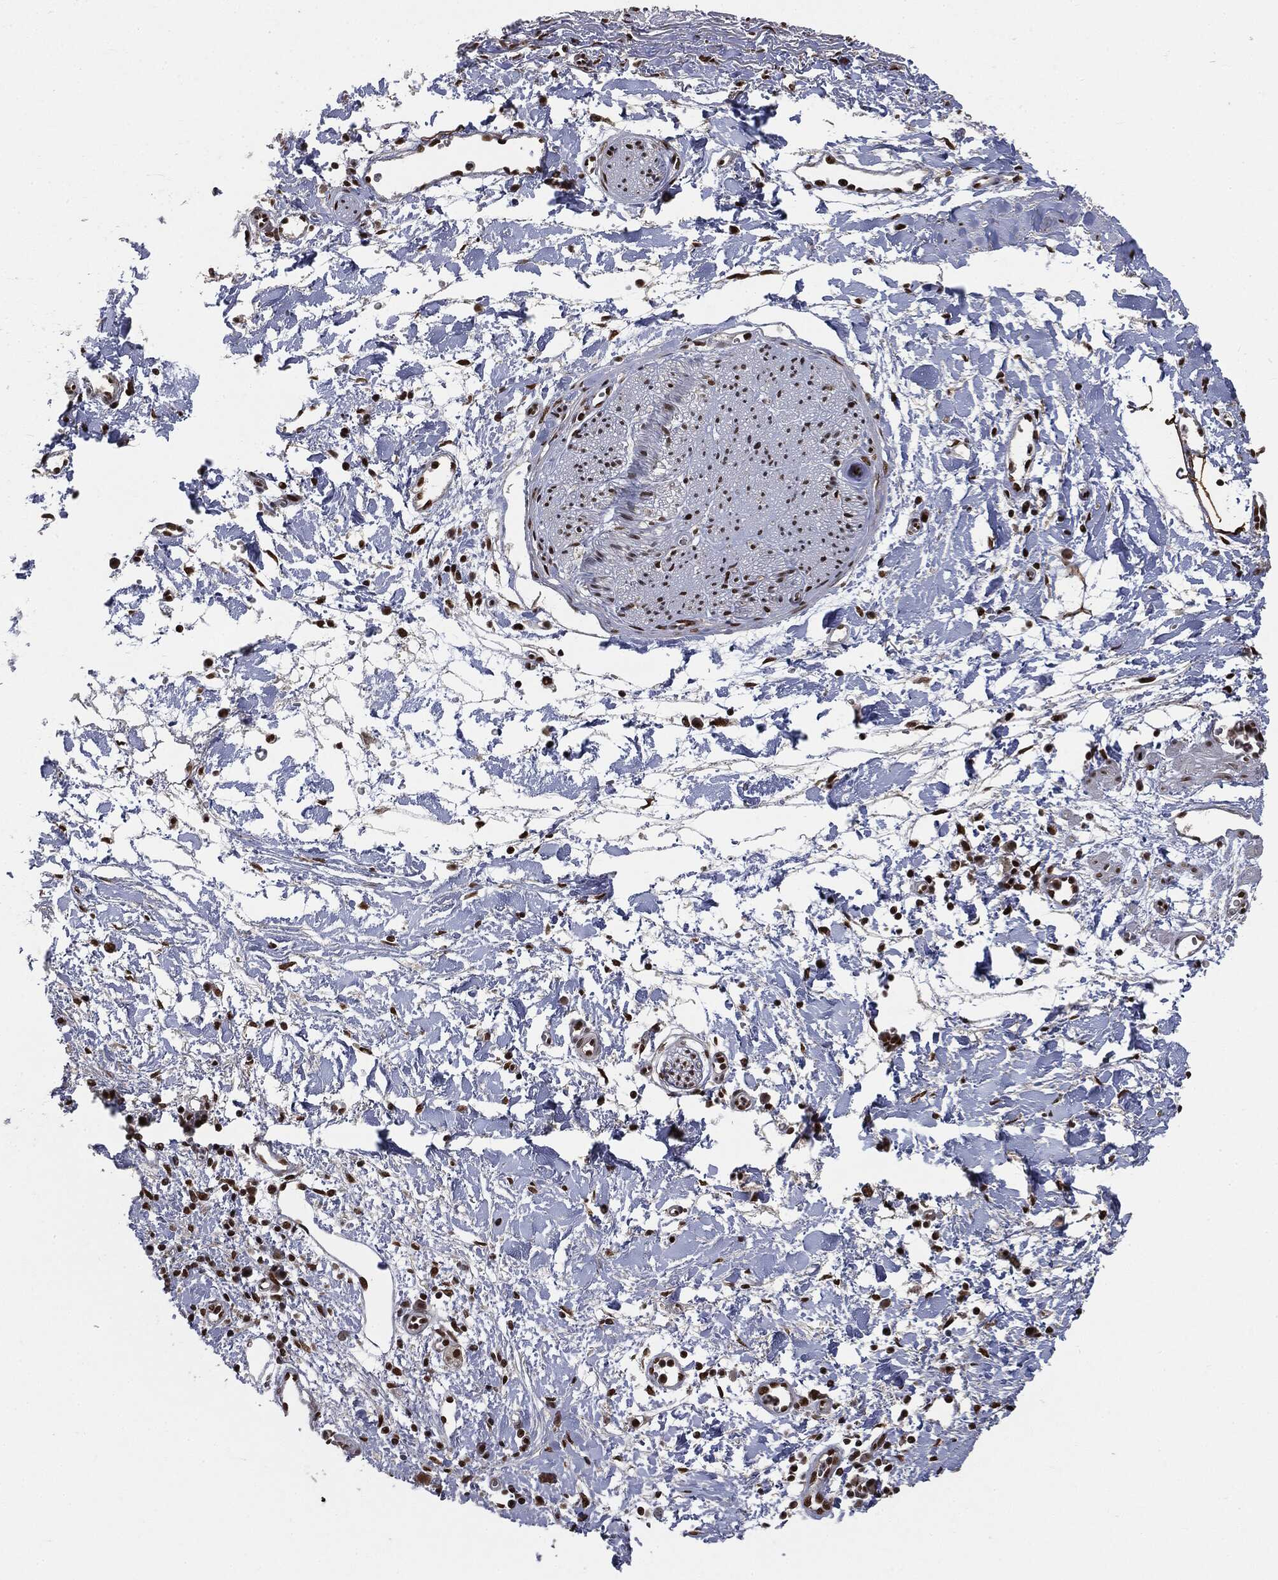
{"staining": {"intensity": "strong", "quantity": ">75%", "location": "nuclear"}, "tissue": "soft tissue", "cell_type": "Fibroblasts", "image_type": "normal", "snomed": [{"axis": "morphology", "description": "Normal tissue, NOS"}, {"axis": "morphology", "description": "Adenocarcinoma, NOS"}, {"axis": "topography", "description": "Pancreas"}, {"axis": "topography", "description": "Peripheral nerve tissue"}], "caption": "IHC of unremarkable human soft tissue shows high levels of strong nuclear positivity in approximately >75% of fibroblasts. (IHC, brightfield microscopy, high magnification).", "gene": "DPH2", "patient": {"sex": "male", "age": 61}}